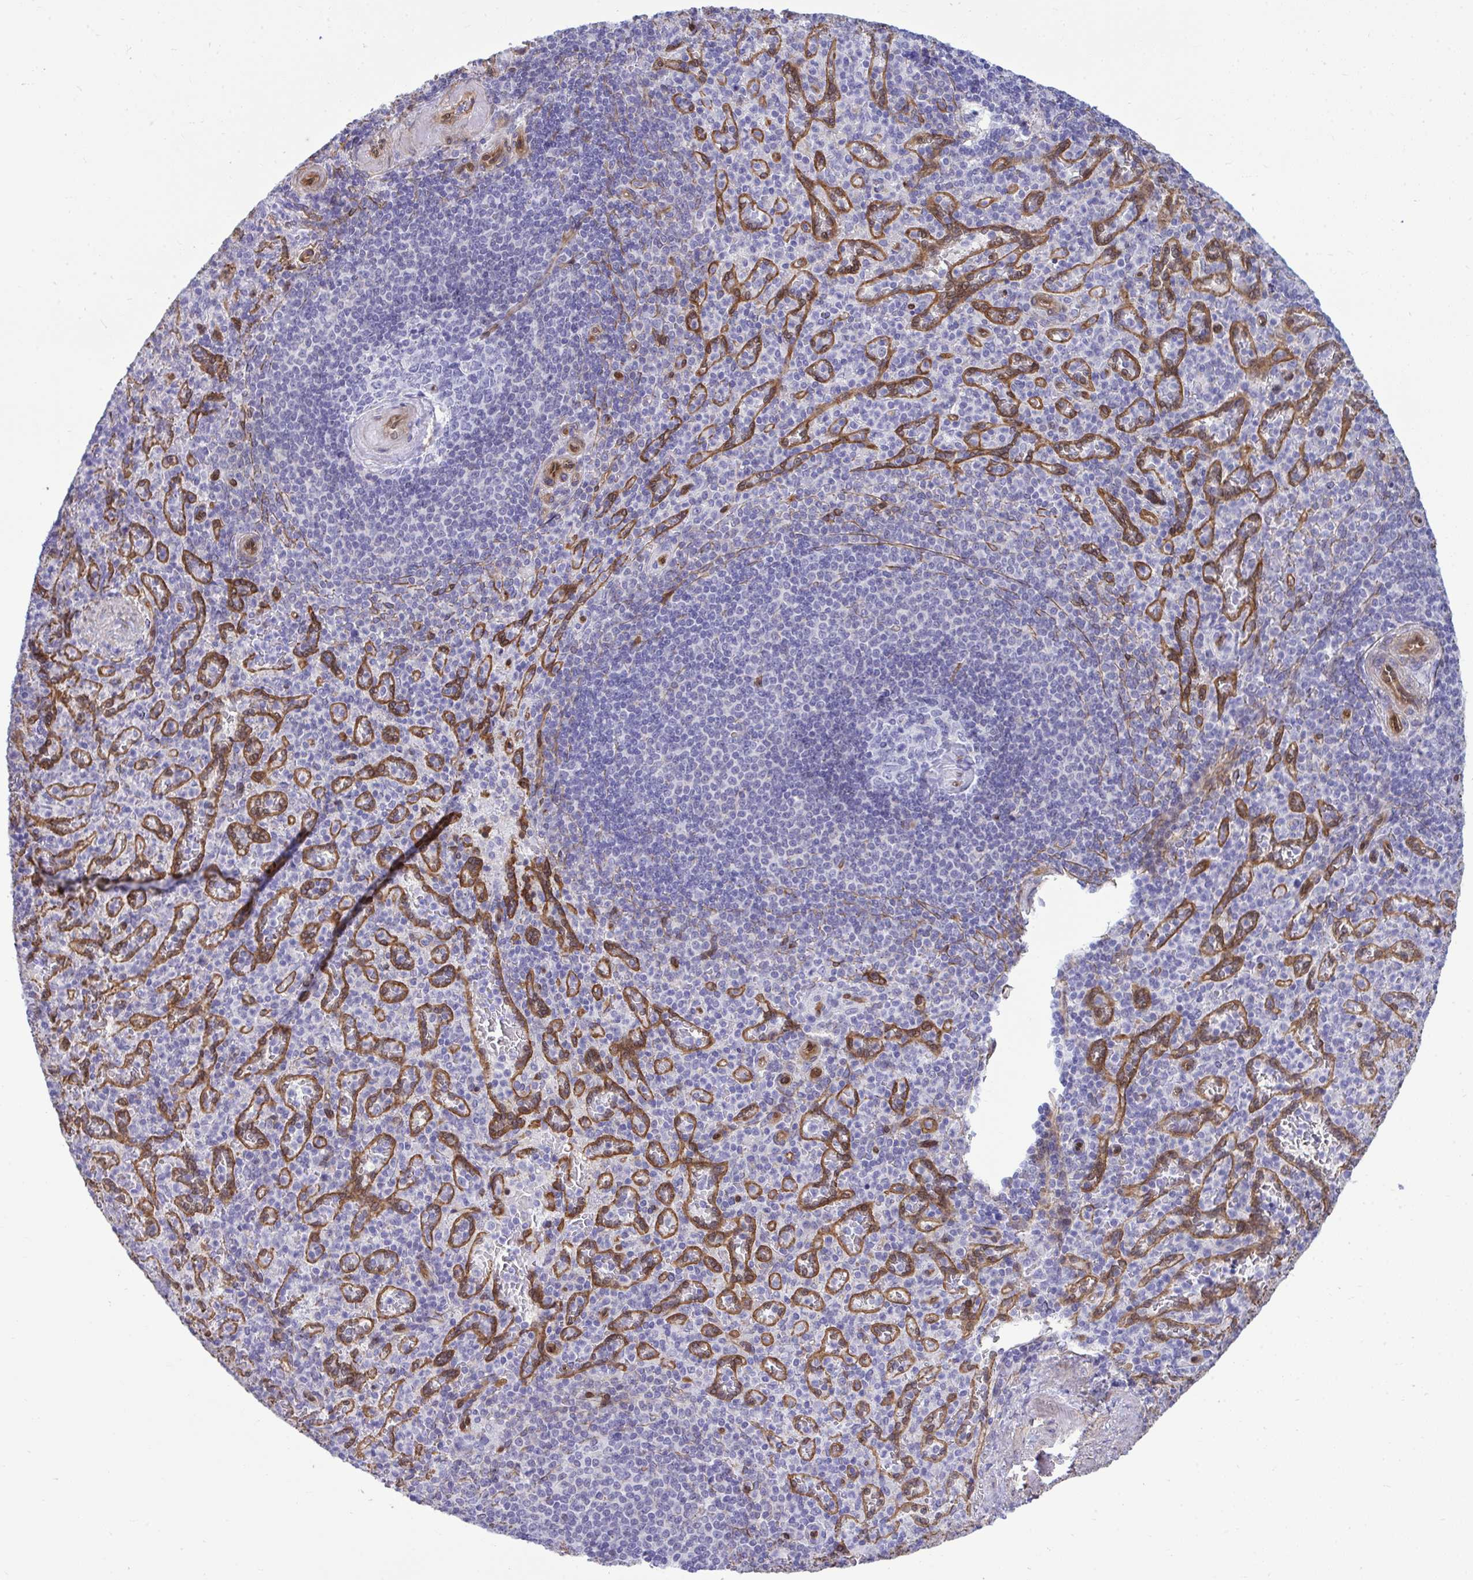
{"staining": {"intensity": "negative", "quantity": "none", "location": "none"}, "tissue": "spleen", "cell_type": "Cells in red pulp", "image_type": "normal", "snomed": [{"axis": "morphology", "description": "Normal tissue, NOS"}, {"axis": "topography", "description": "Spleen"}], "caption": "The IHC micrograph has no significant expression in cells in red pulp of spleen.", "gene": "LIMS2", "patient": {"sex": "female", "age": 74}}